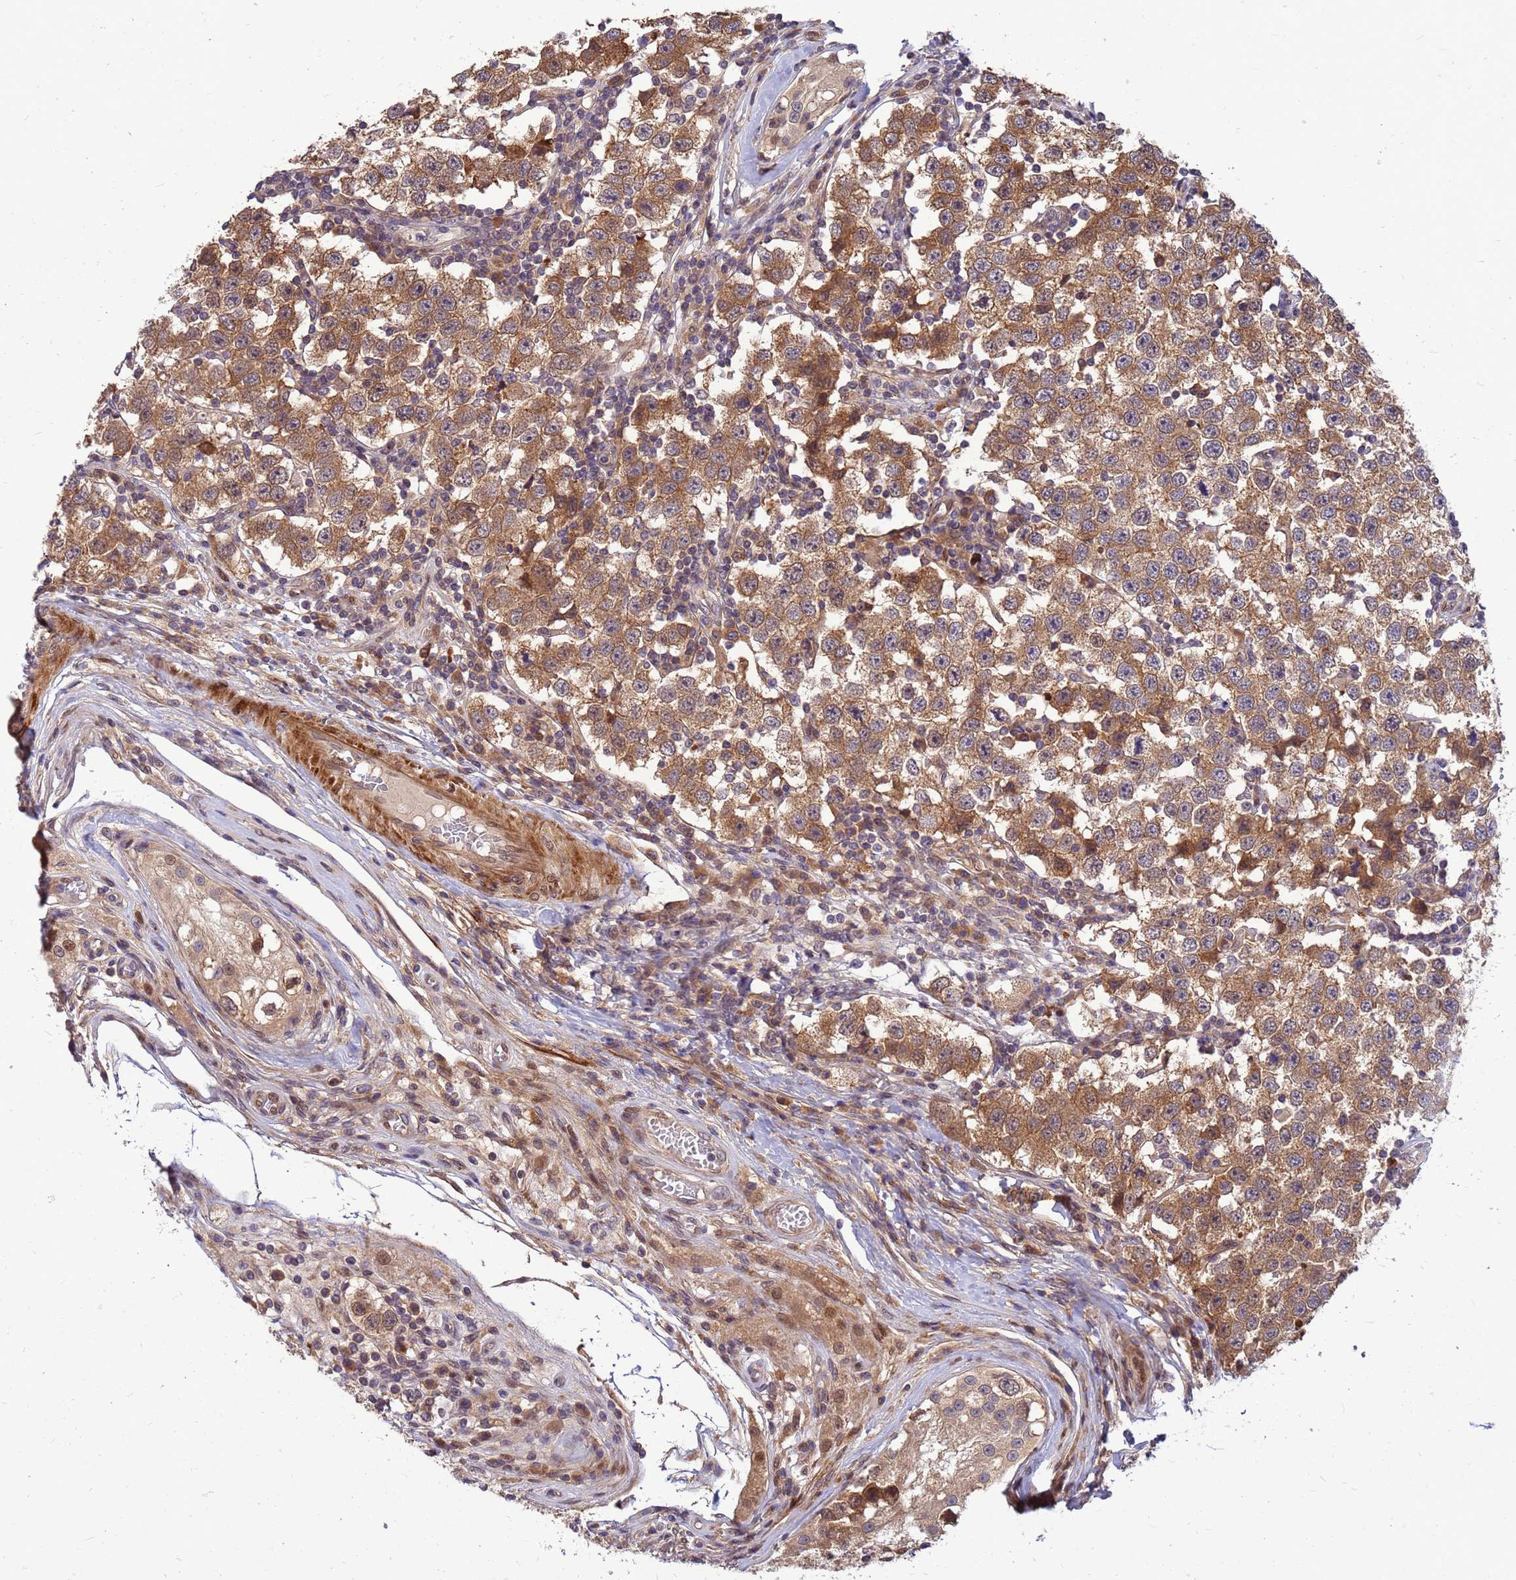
{"staining": {"intensity": "moderate", "quantity": ">75%", "location": "cytoplasmic/membranous"}, "tissue": "testis cancer", "cell_type": "Tumor cells", "image_type": "cancer", "snomed": [{"axis": "morphology", "description": "Seminoma, NOS"}, {"axis": "topography", "description": "Testis"}], "caption": "A medium amount of moderate cytoplasmic/membranous positivity is identified in approximately >75% of tumor cells in seminoma (testis) tissue.", "gene": "DUS4L", "patient": {"sex": "male", "age": 34}}